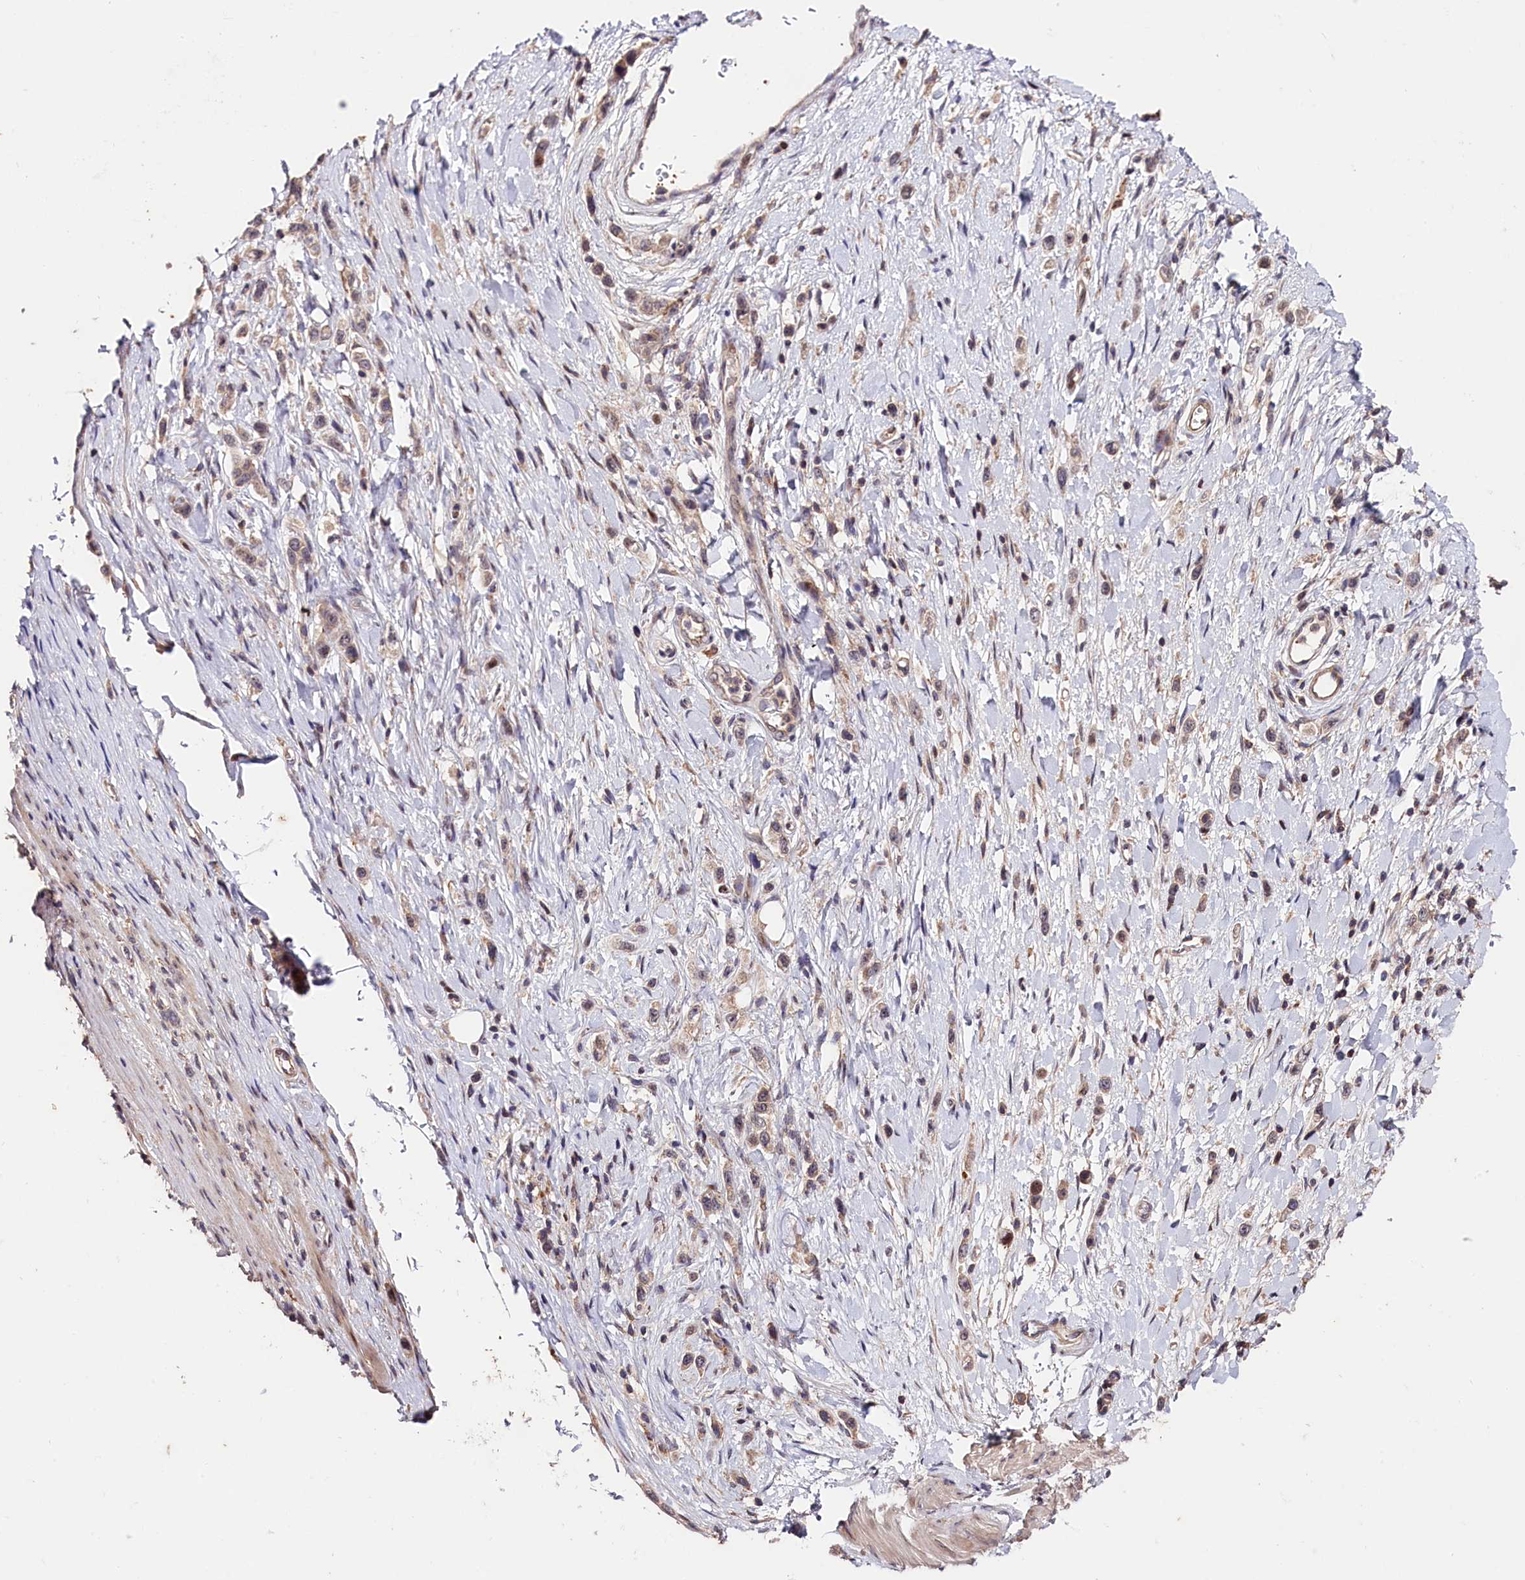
{"staining": {"intensity": "weak", "quantity": "<25%", "location": "nuclear"}, "tissue": "stomach cancer", "cell_type": "Tumor cells", "image_type": "cancer", "snomed": [{"axis": "morphology", "description": "Adenocarcinoma, NOS"}, {"axis": "topography", "description": "Stomach"}], "caption": "Tumor cells are negative for brown protein staining in stomach cancer (adenocarcinoma).", "gene": "CACNA1H", "patient": {"sex": "female", "age": 65}}